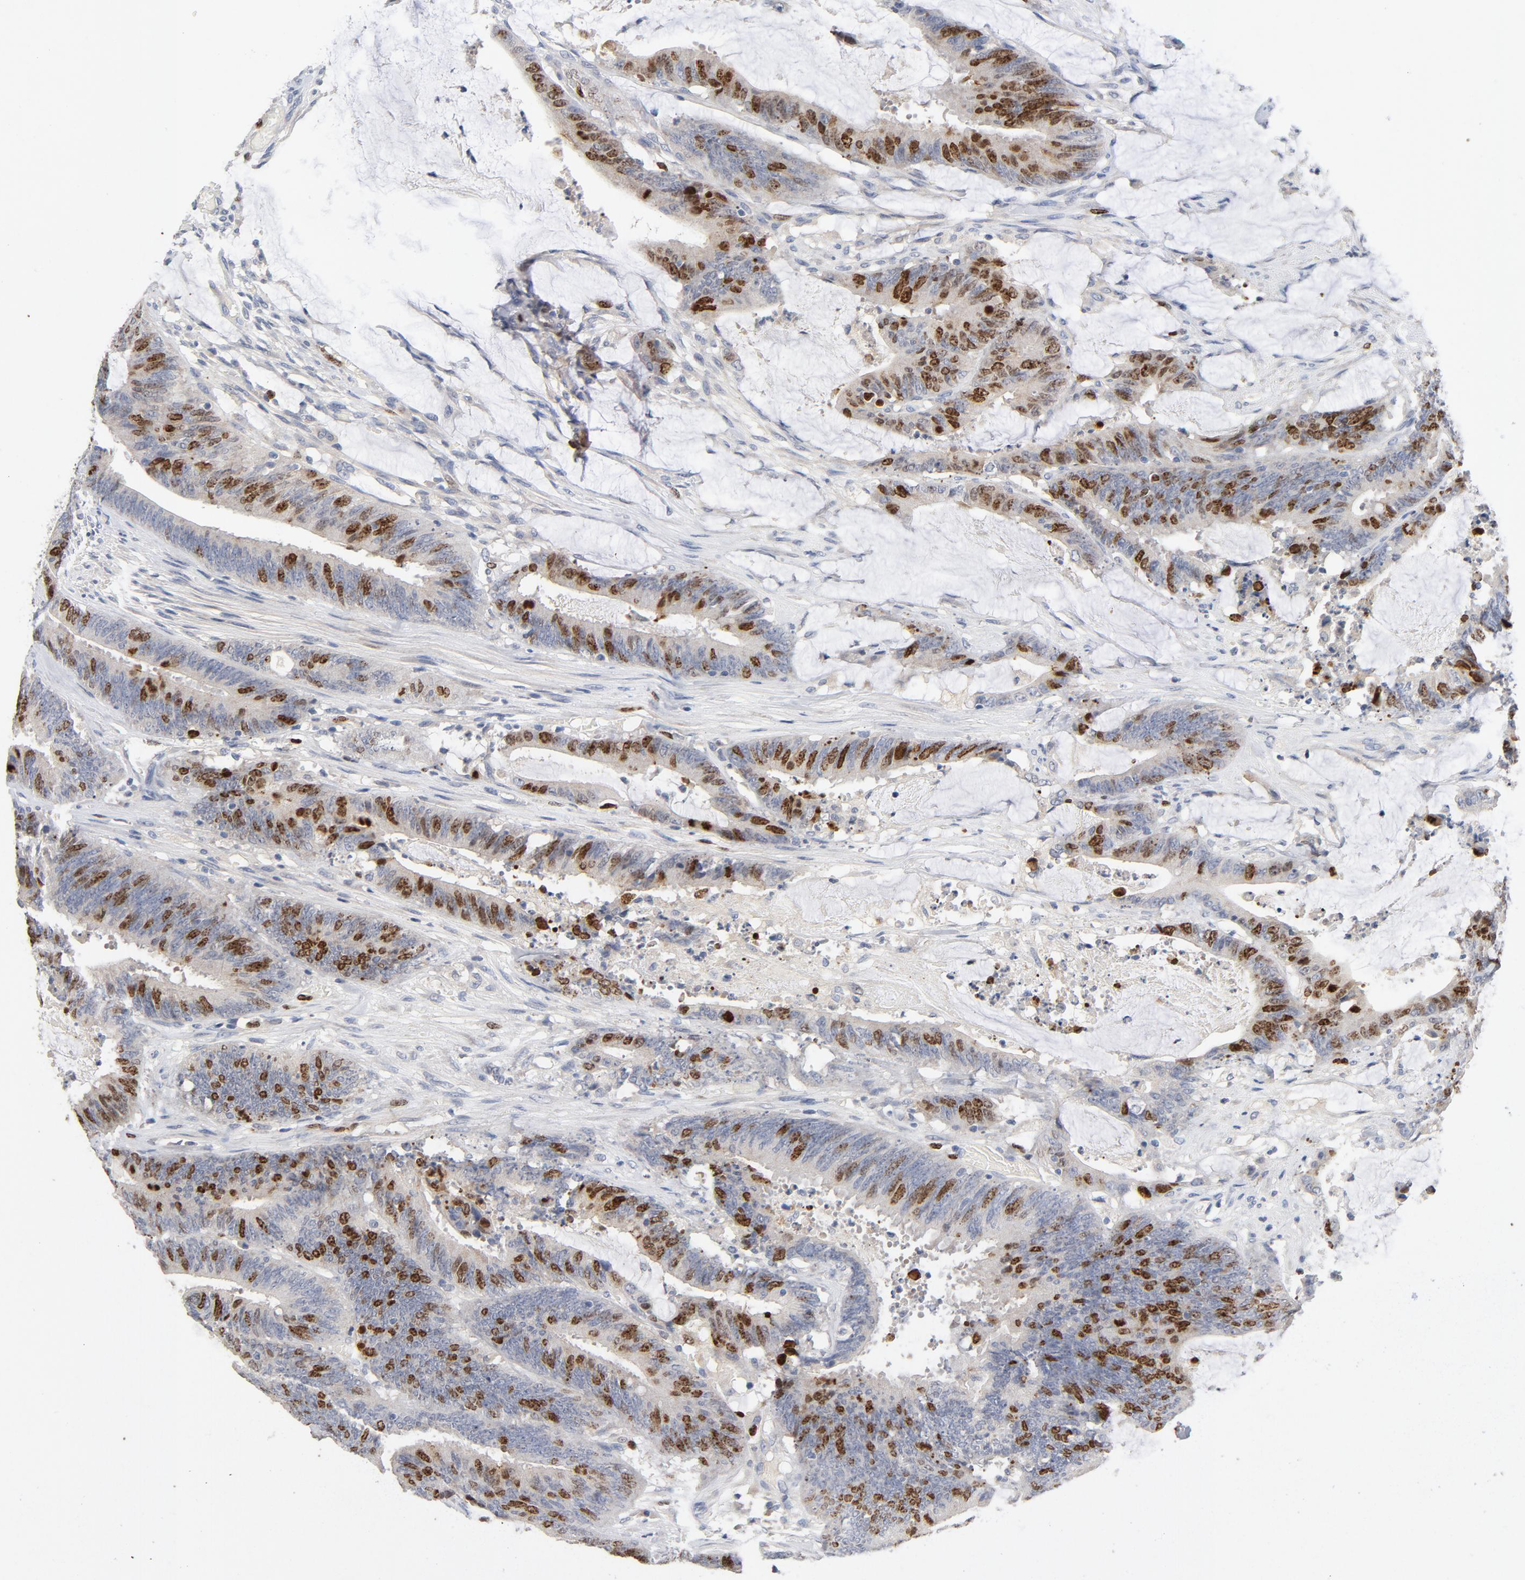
{"staining": {"intensity": "moderate", "quantity": "<25%", "location": "nuclear"}, "tissue": "colorectal cancer", "cell_type": "Tumor cells", "image_type": "cancer", "snomed": [{"axis": "morphology", "description": "Adenocarcinoma, NOS"}, {"axis": "topography", "description": "Rectum"}], "caption": "Immunohistochemistry (IHC) (DAB (3,3'-diaminobenzidine)) staining of colorectal adenocarcinoma exhibits moderate nuclear protein expression in approximately <25% of tumor cells.", "gene": "BIRC5", "patient": {"sex": "female", "age": 66}}